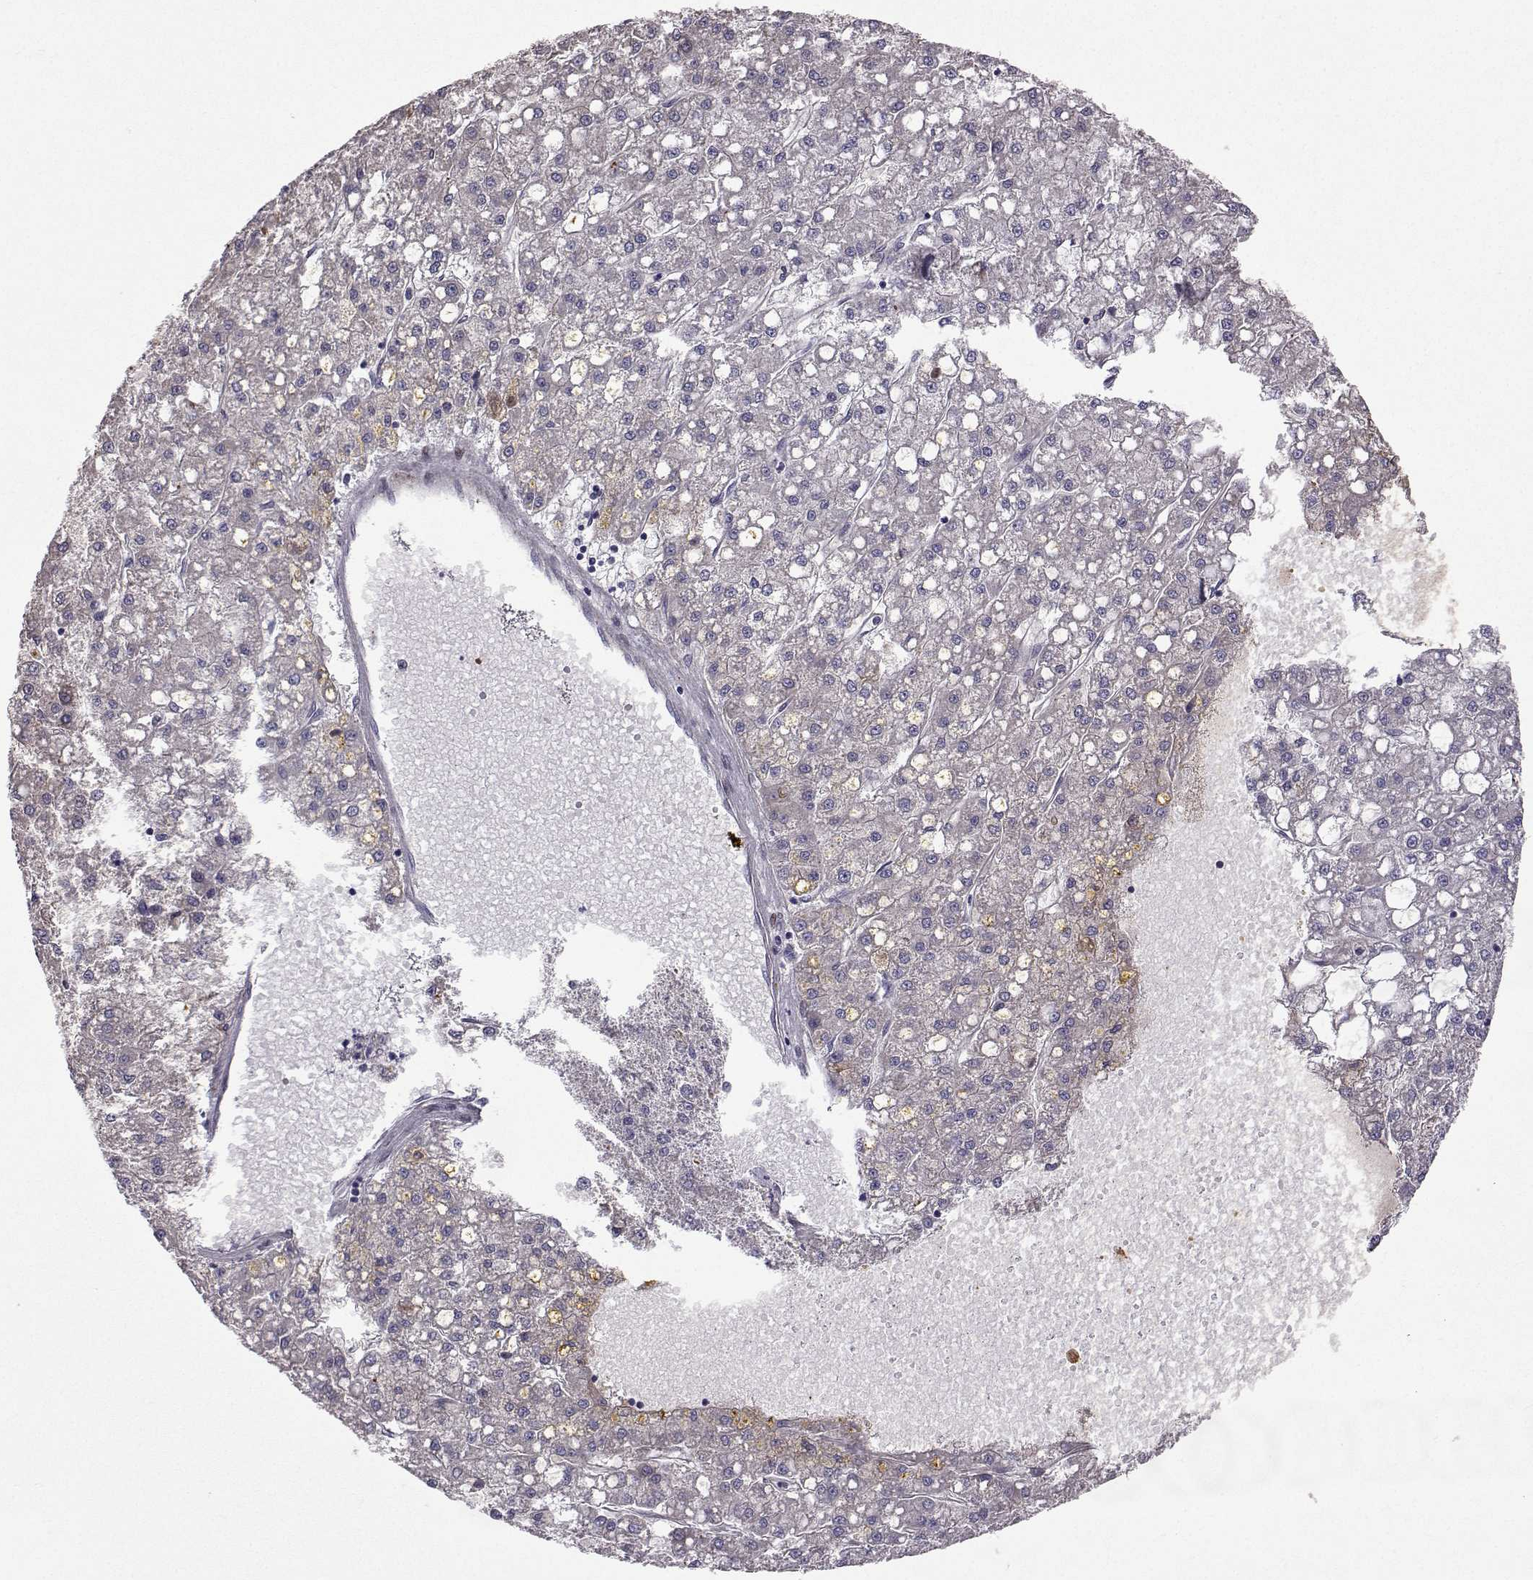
{"staining": {"intensity": "negative", "quantity": "none", "location": "none"}, "tissue": "liver cancer", "cell_type": "Tumor cells", "image_type": "cancer", "snomed": [{"axis": "morphology", "description": "Carcinoma, Hepatocellular, NOS"}, {"axis": "topography", "description": "Liver"}], "caption": "A high-resolution image shows immunohistochemistry (IHC) staining of liver hepatocellular carcinoma, which shows no significant staining in tumor cells.", "gene": "SLC6A3", "patient": {"sex": "male", "age": 67}}